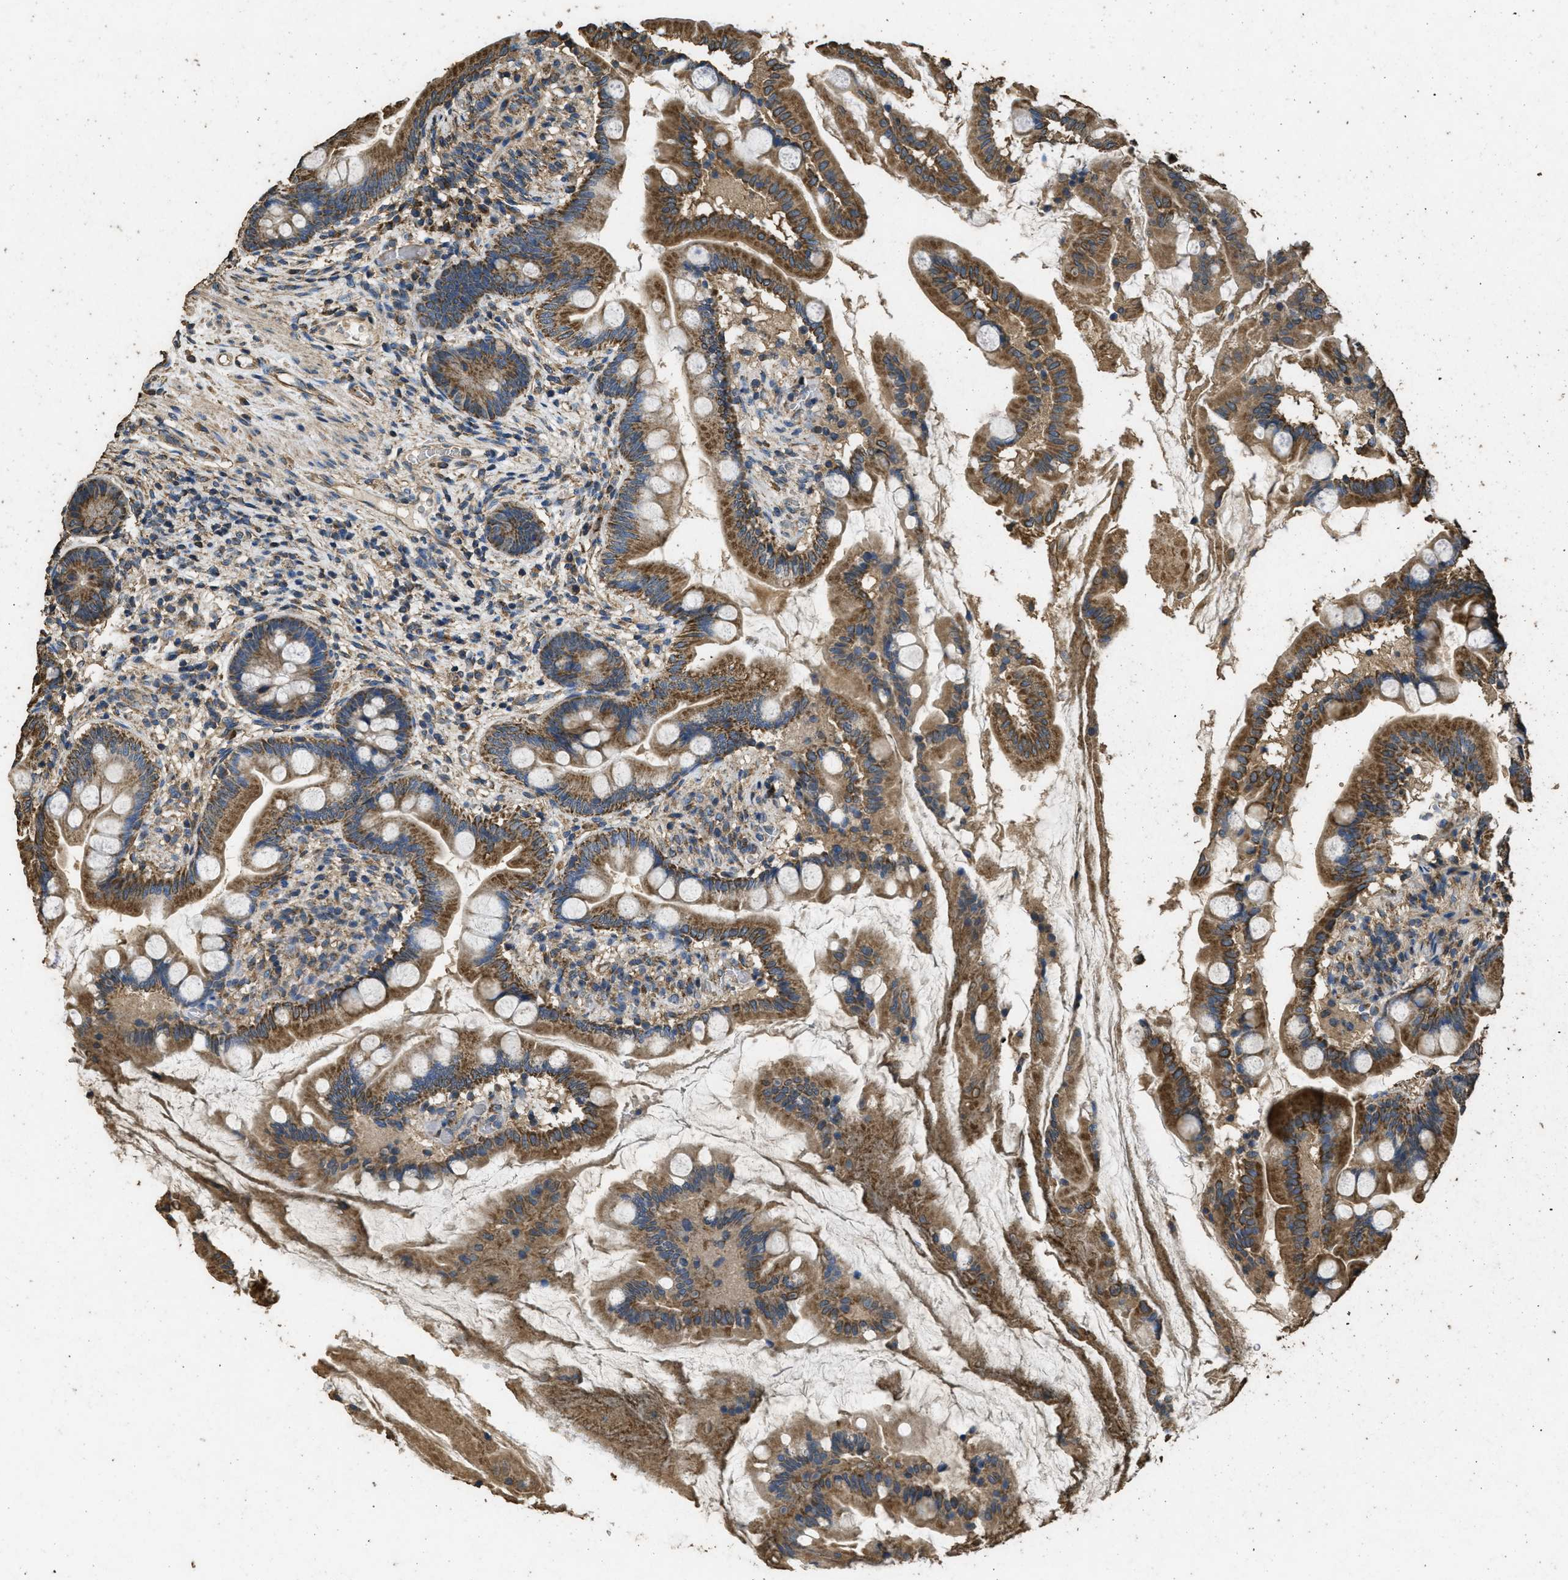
{"staining": {"intensity": "strong", "quantity": ">75%", "location": "cytoplasmic/membranous"}, "tissue": "small intestine", "cell_type": "Glandular cells", "image_type": "normal", "snomed": [{"axis": "morphology", "description": "Normal tissue, NOS"}, {"axis": "topography", "description": "Small intestine"}], "caption": "This is an image of immunohistochemistry (IHC) staining of normal small intestine, which shows strong positivity in the cytoplasmic/membranous of glandular cells.", "gene": "CYRIA", "patient": {"sex": "female", "age": 56}}